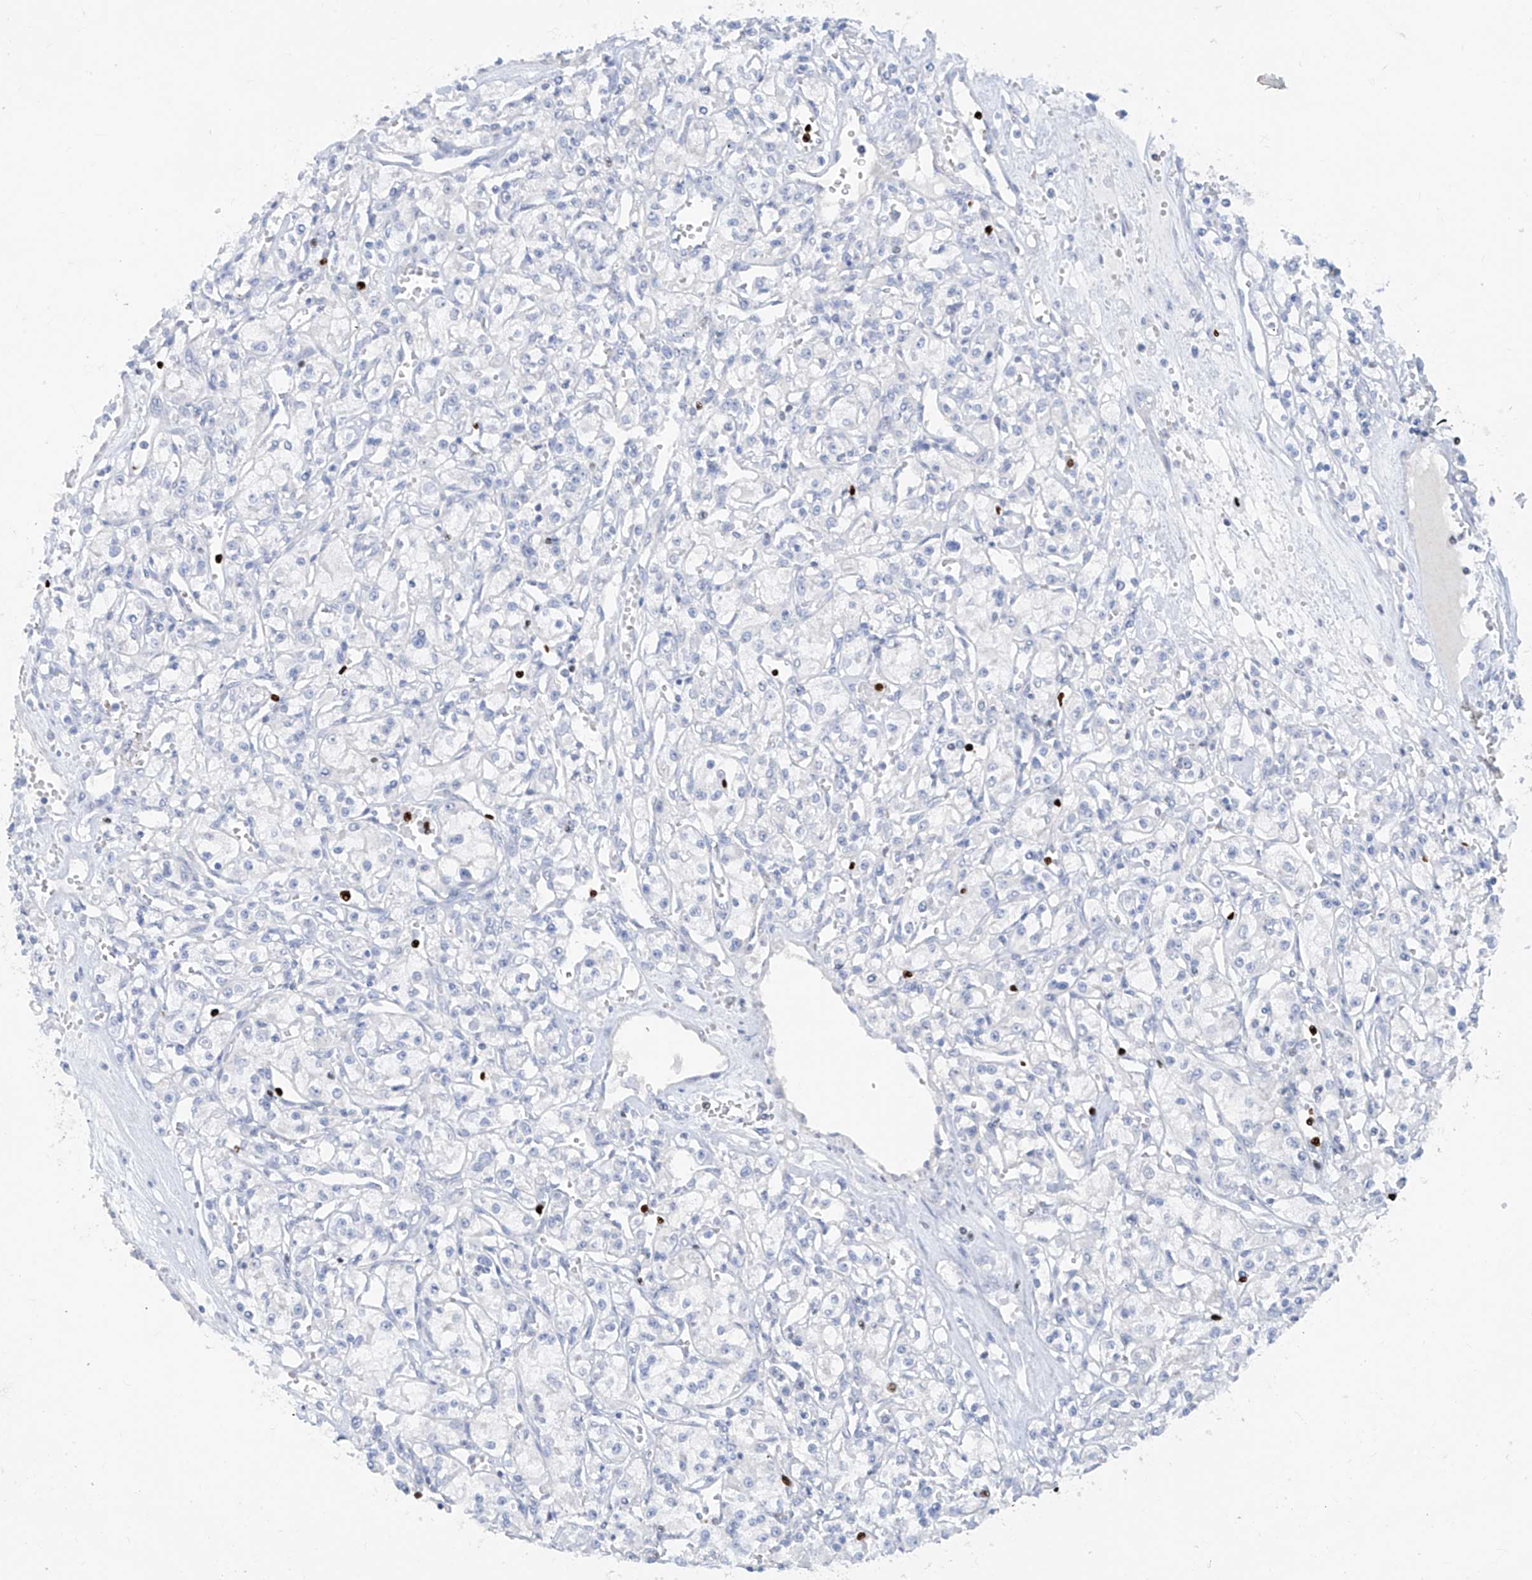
{"staining": {"intensity": "negative", "quantity": "none", "location": "none"}, "tissue": "renal cancer", "cell_type": "Tumor cells", "image_type": "cancer", "snomed": [{"axis": "morphology", "description": "Adenocarcinoma, NOS"}, {"axis": "topography", "description": "Kidney"}], "caption": "Adenocarcinoma (renal) was stained to show a protein in brown. There is no significant staining in tumor cells.", "gene": "TBX21", "patient": {"sex": "female", "age": 59}}